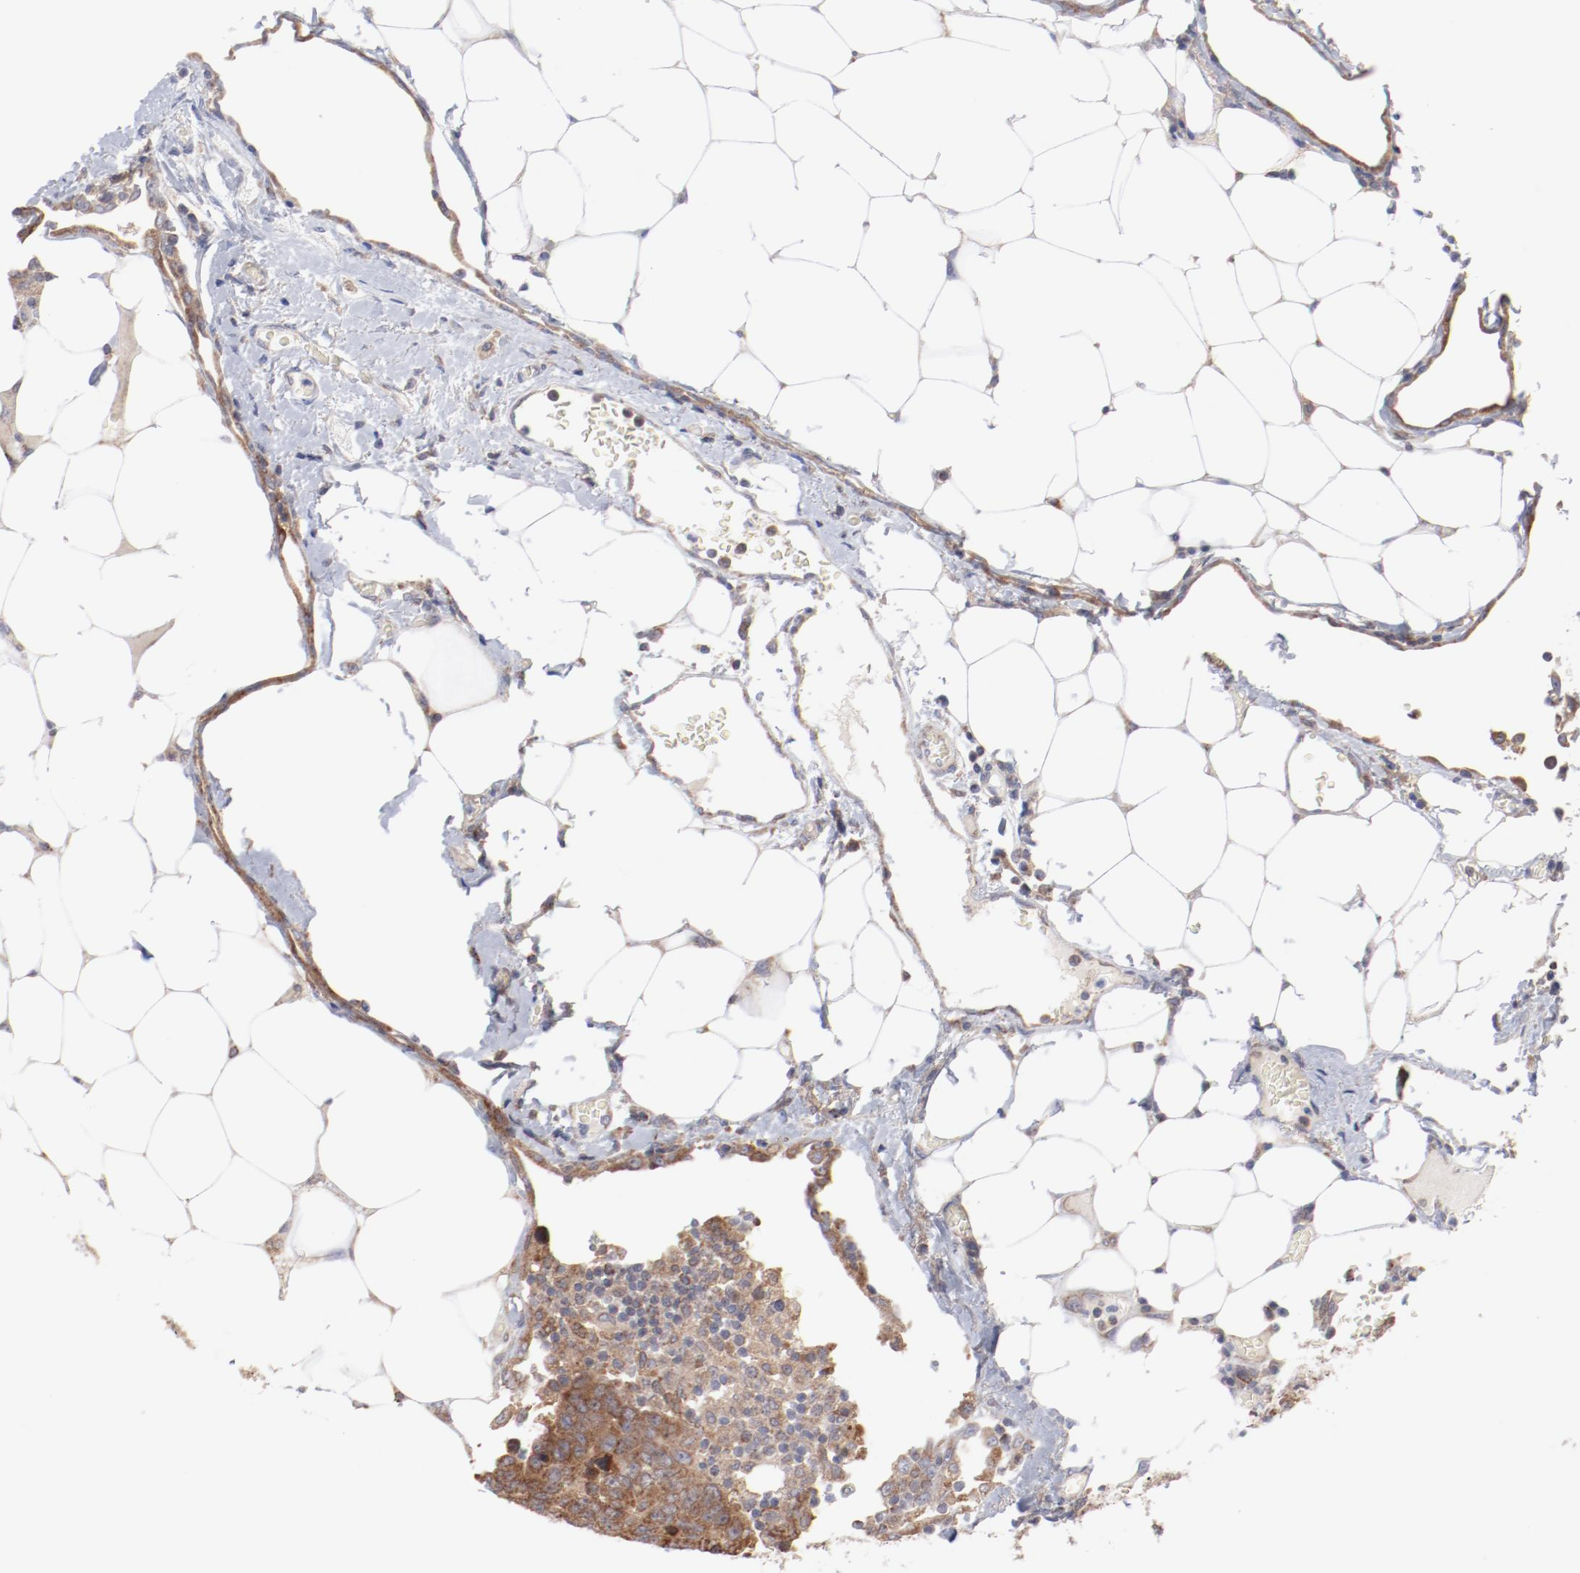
{"staining": {"intensity": "moderate", "quantity": ">75%", "location": "cytoplasmic/membranous"}, "tissue": "colorectal cancer", "cell_type": "Tumor cells", "image_type": "cancer", "snomed": [{"axis": "morphology", "description": "Adenocarcinoma, NOS"}, {"axis": "topography", "description": "Colon"}], "caption": "DAB (3,3'-diaminobenzidine) immunohistochemical staining of human colorectal cancer (adenocarcinoma) displays moderate cytoplasmic/membranous protein expression in about >75% of tumor cells. The staining is performed using DAB brown chromogen to label protein expression. The nuclei are counter-stained blue using hematoxylin.", "gene": "PPFIBP2", "patient": {"sex": "female", "age": 86}}